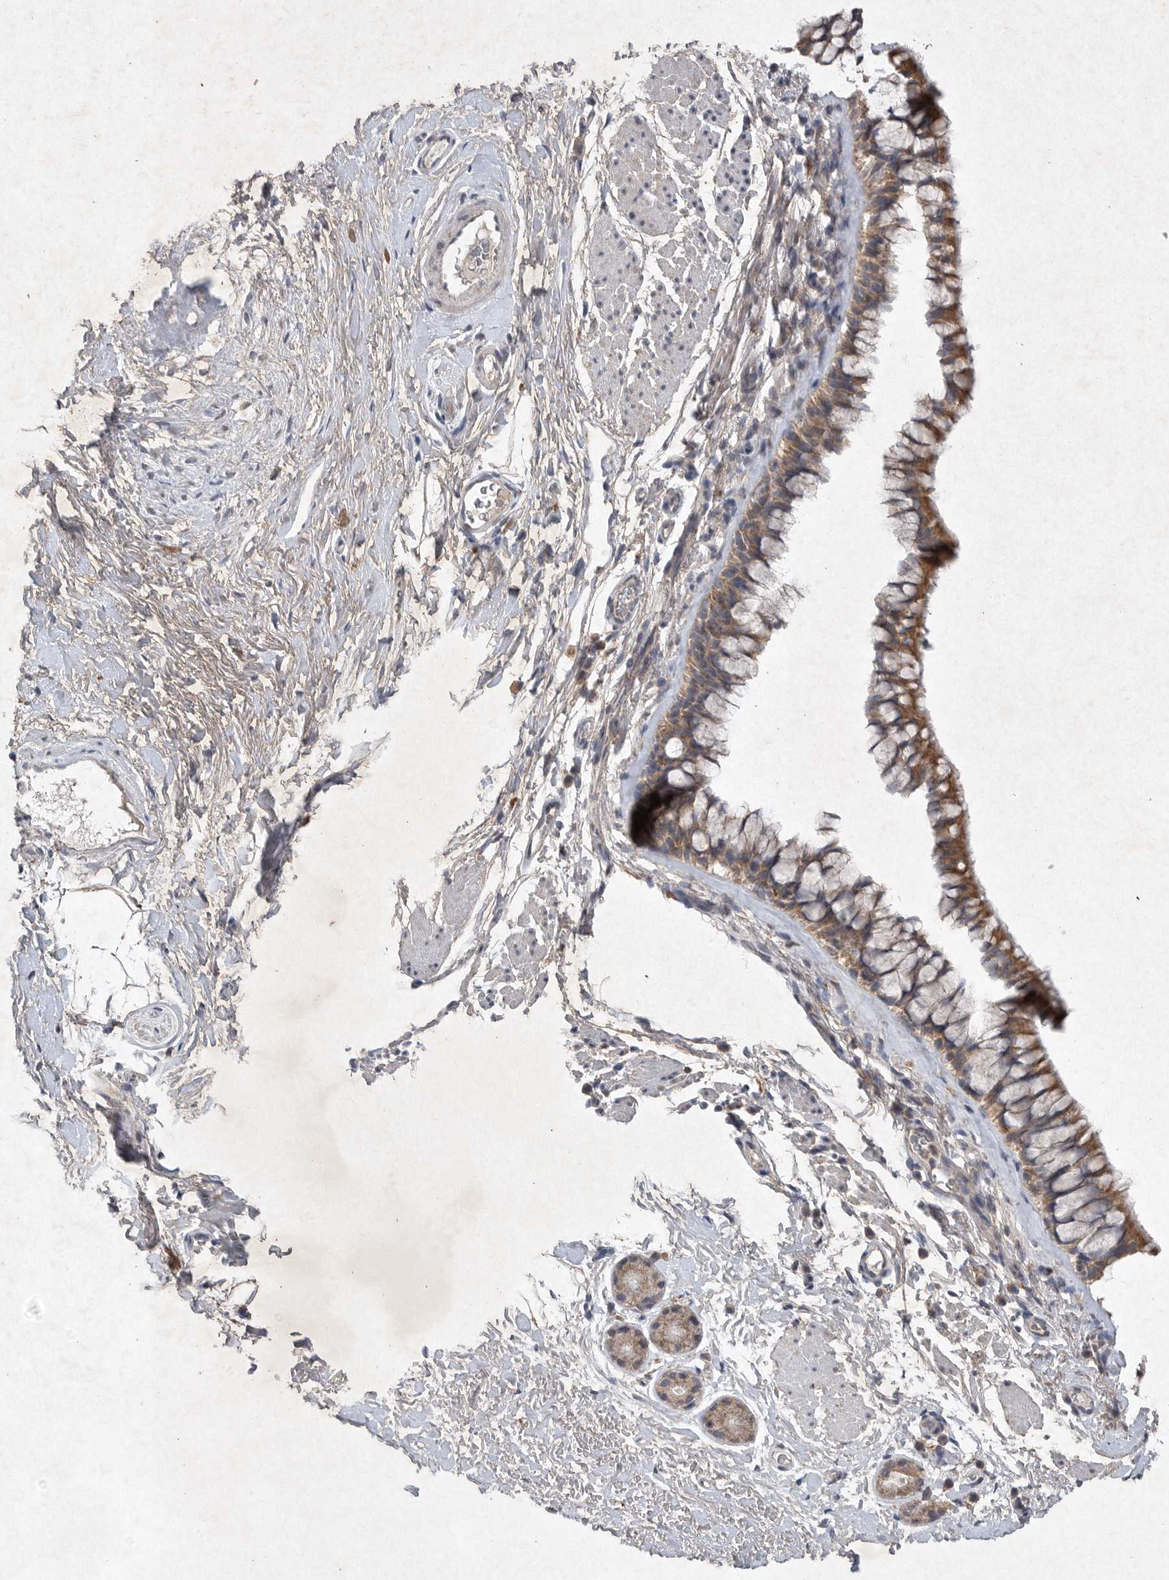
{"staining": {"intensity": "moderate", "quantity": ">75%", "location": "cytoplasmic/membranous"}, "tissue": "bronchus", "cell_type": "Respiratory epithelial cells", "image_type": "normal", "snomed": [{"axis": "morphology", "description": "Normal tissue, NOS"}, {"axis": "topography", "description": "Cartilage tissue"}, {"axis": "topography", "description": "Bronchus"}], "caption": "Immunohistochemical staining of unremarkable bronchus demonstrates moderate cytoplasmic/membranous protein expression in about >75% of respiratory epithelial cells.", "gene": "DDR1", "patient": {"sex": "female", "age": 53}}